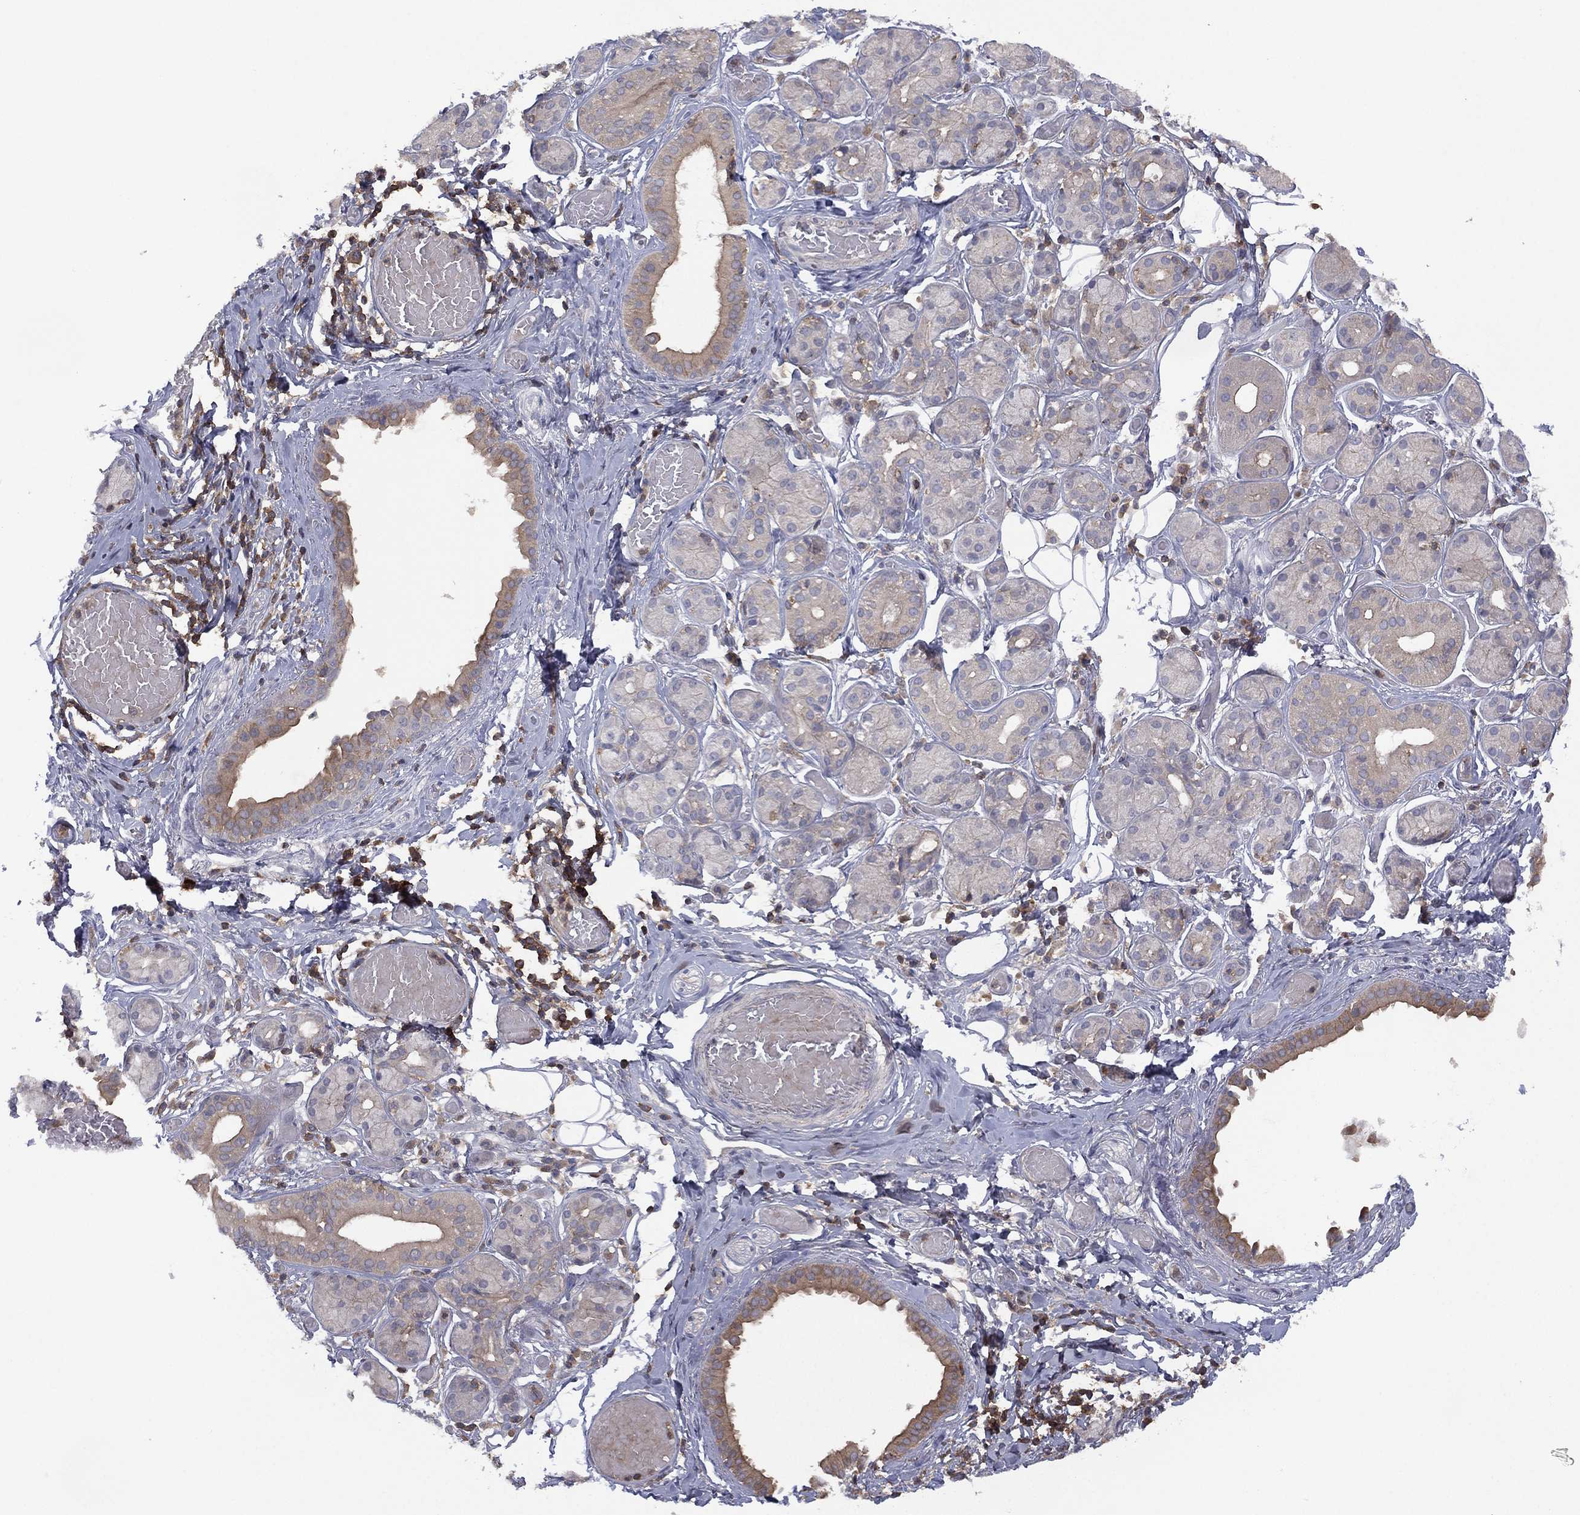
{"staining": {"intensity": "moderate", "quantity": "<25%", "location": "cytoplasmic/membranous"}, "tissue": "salivary gland", "cell_type": "Glandular cells", "image_type": "normal", "snomed": [{"axis": "morphology", "description": "Normal tissue, NOS"}, {"axis": "topography", "description": "Salivary gland"}, {"axis": "topography", "description": "Peripheral nerve tissue"}], "caption": "Immunohistochemistry histopathology image of normal salivary gland stained for a protein (brown), which demonstrates low levels of moderate cytoplasmic/membranous expression in approximately <25% of glandular cells.", "gene": "DOCK8", "patient": {"sex": "male", "age": 71}}